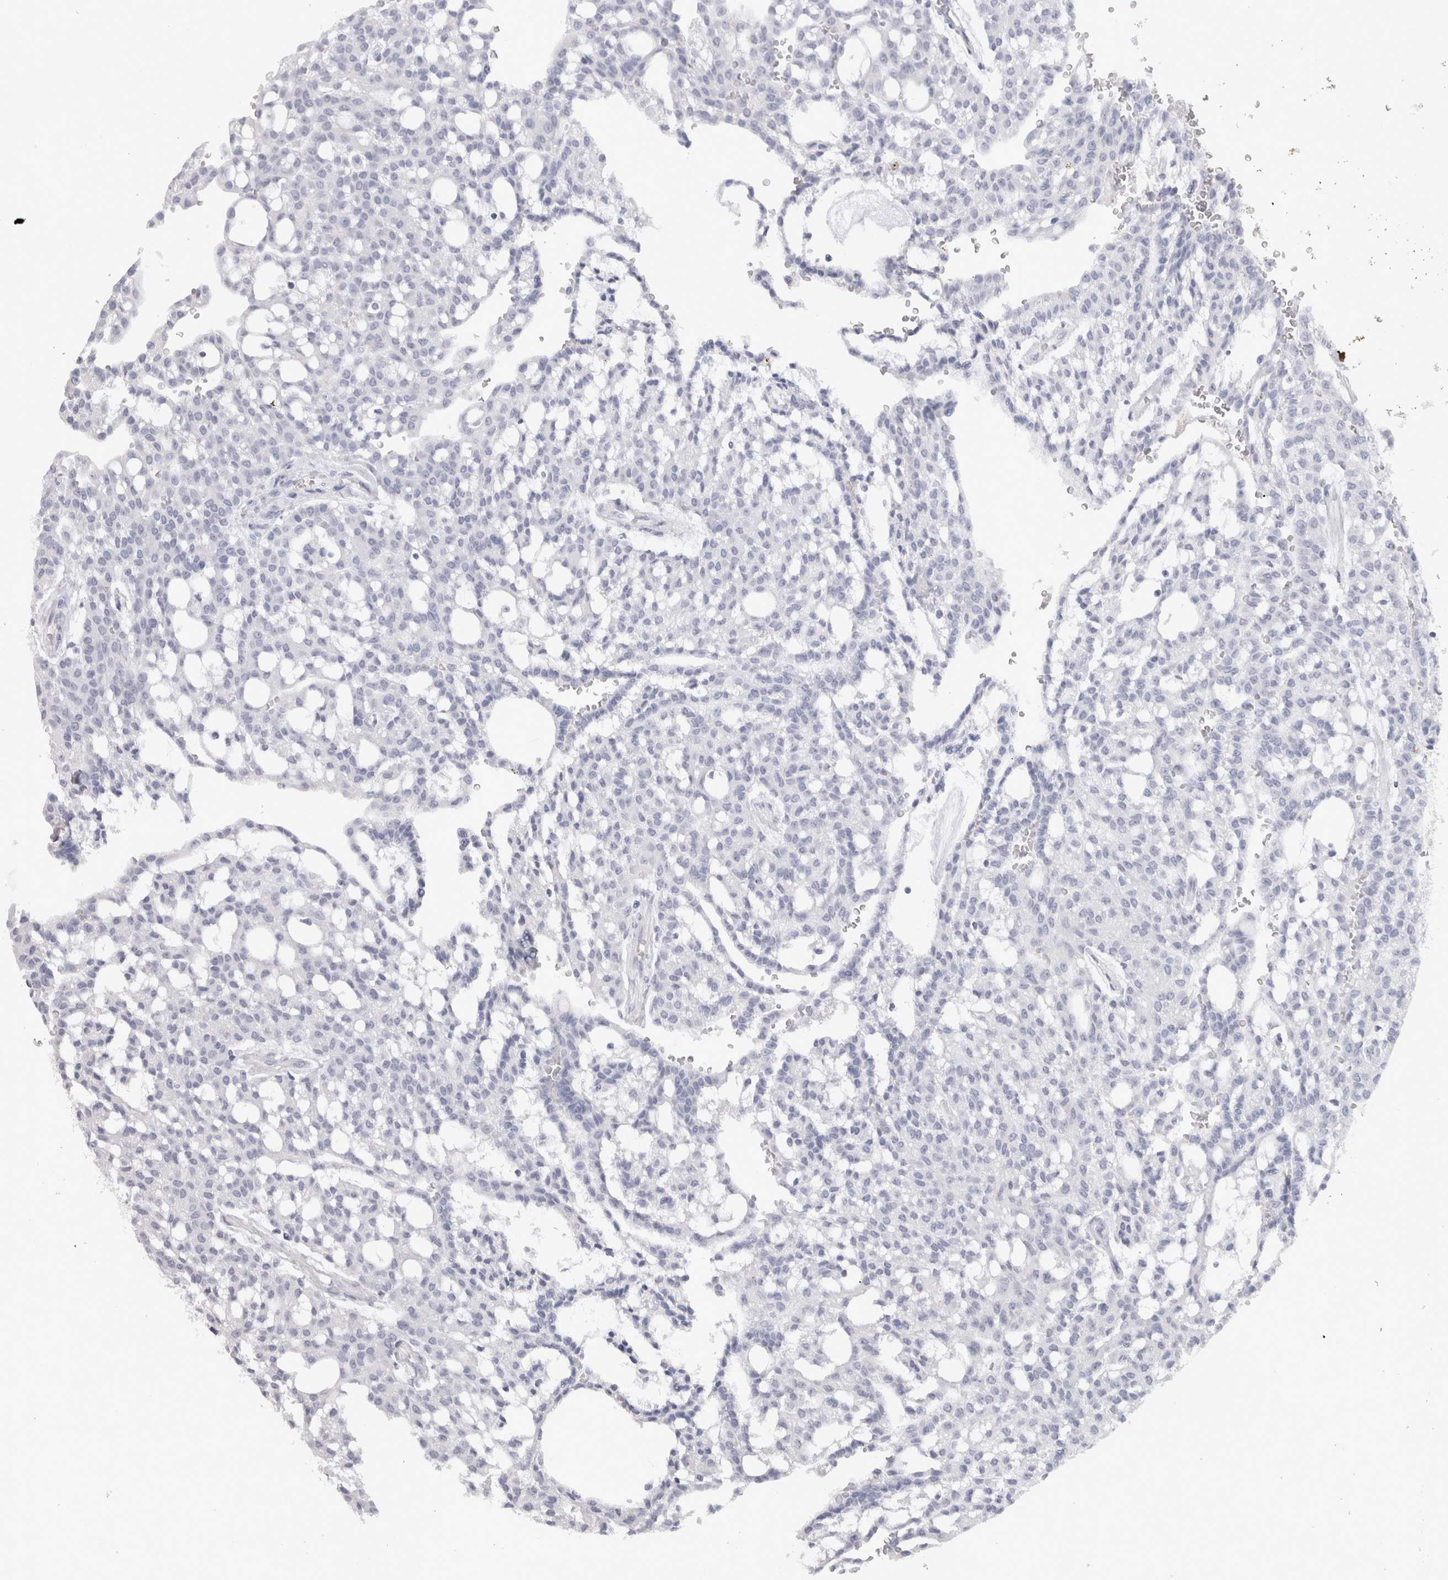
{"staining": {"intensity": "negative", "quantity": "none", "location": "none"}, "tissue": "renal cancer", "cell_type": "Tumor cells", "image_type": "cancer", "snomed": [{"axis": "morphology", "description": "Adenocarcinoma, NOS"}, {"axis": "topography", "description": "Kidney"}], "caption": "This photomicrograph is of adenocarcinoma (renal) stained with immunohistochemistry (IHC) to label a protein in brown with the nuclei are counter-stained blue. There is no positivity in tumor cells. (DAB IHC visualized using brightfield microscopy, high magnification).", "gene": "ADAM2", "patient": {"sex": "male", "age": 63}}